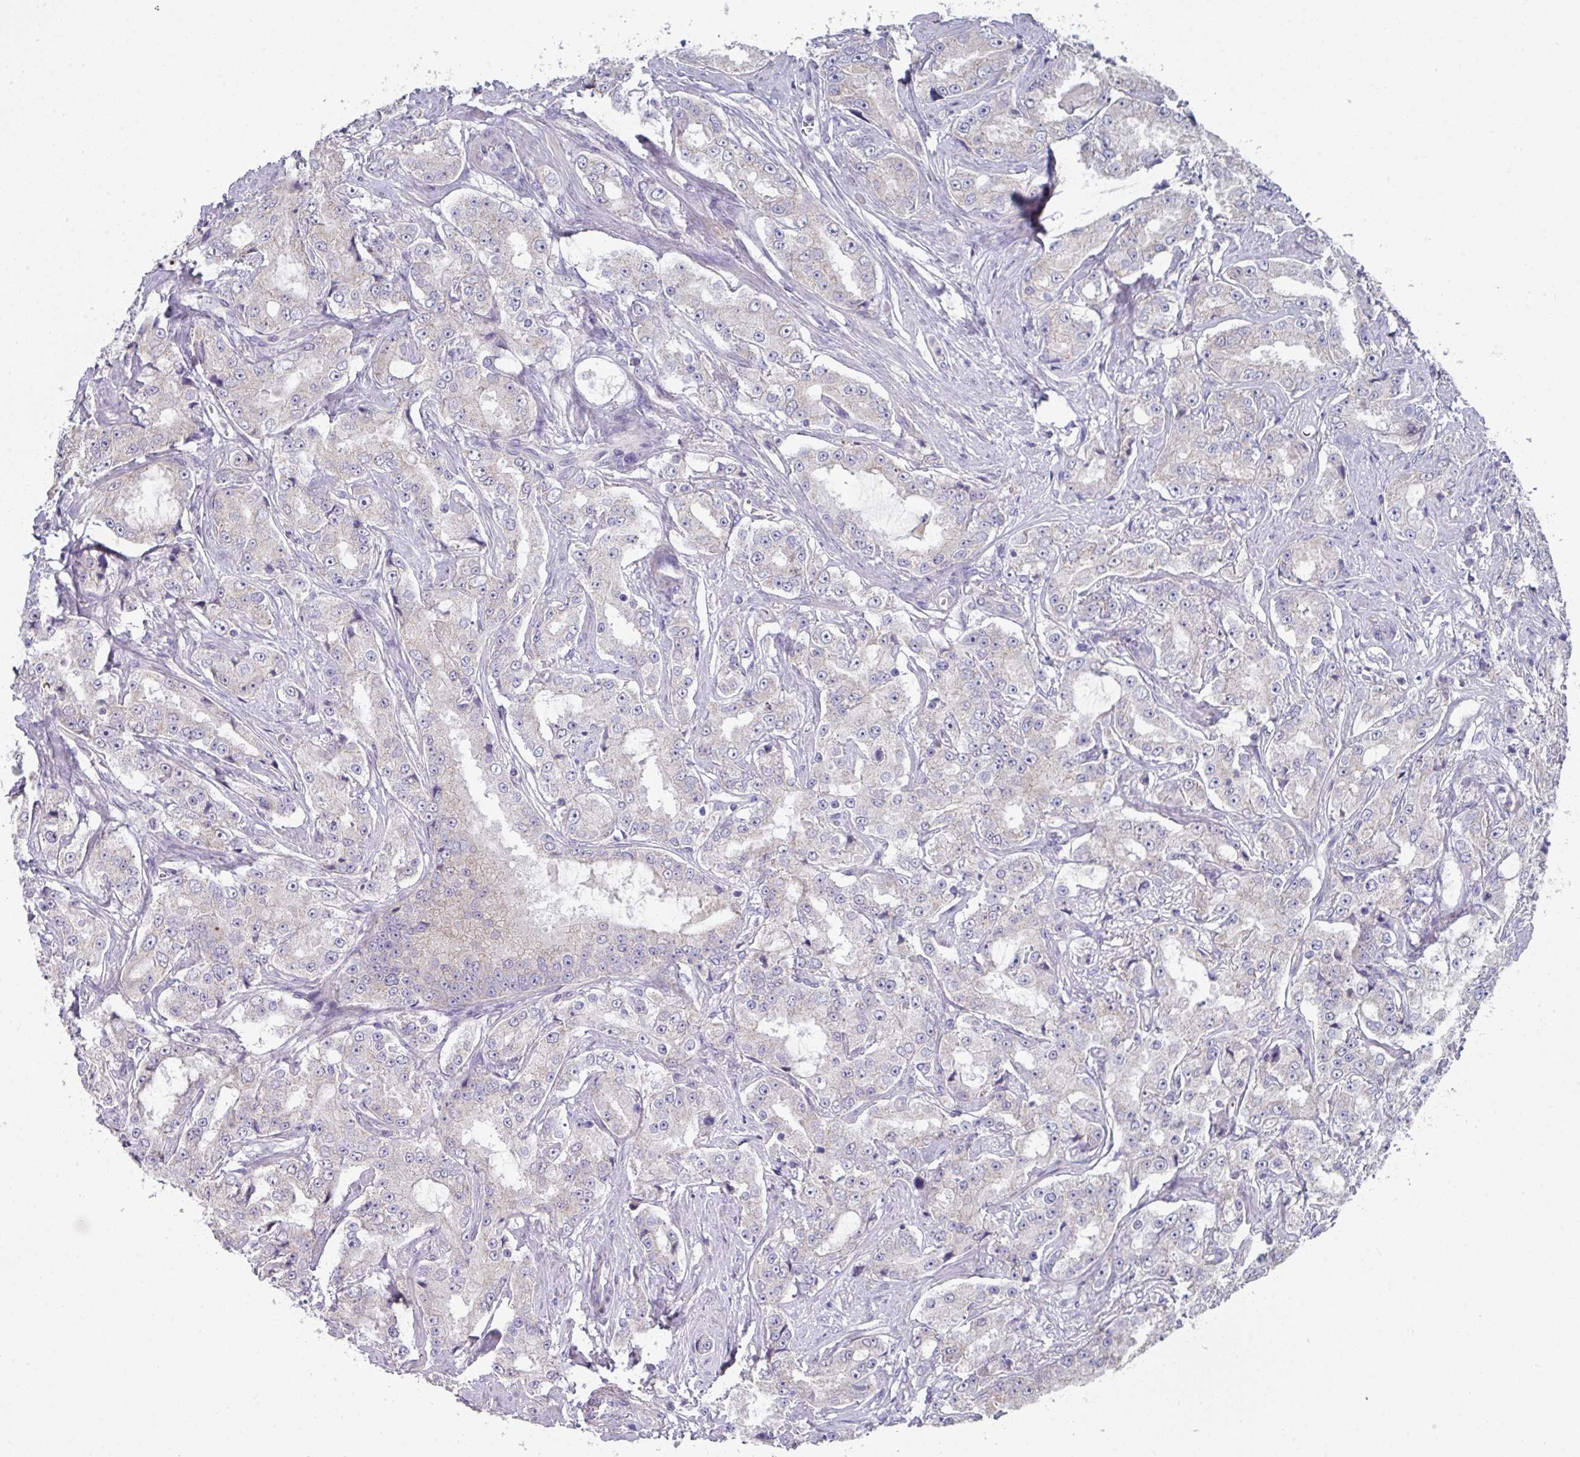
{"staining": {"intensity": "negative", "quantity": "none", "location": "none"}, "tissue": "prostate cancer", "cell_type": "Tumor cells", "image_type": "cancer", "snomed": [{"axis": "morphology", "description": "Adenocarcinoma, High grade"}, {"axis": "topography", "description": "Prostate"}], "caption": "Prostate cancer stained for a protein using immunohistochemistry (IHC) demonstrates no expression tumor cells.", "gene": "DCAF12L2", "patient": {"sex": "male", "age": 73}}